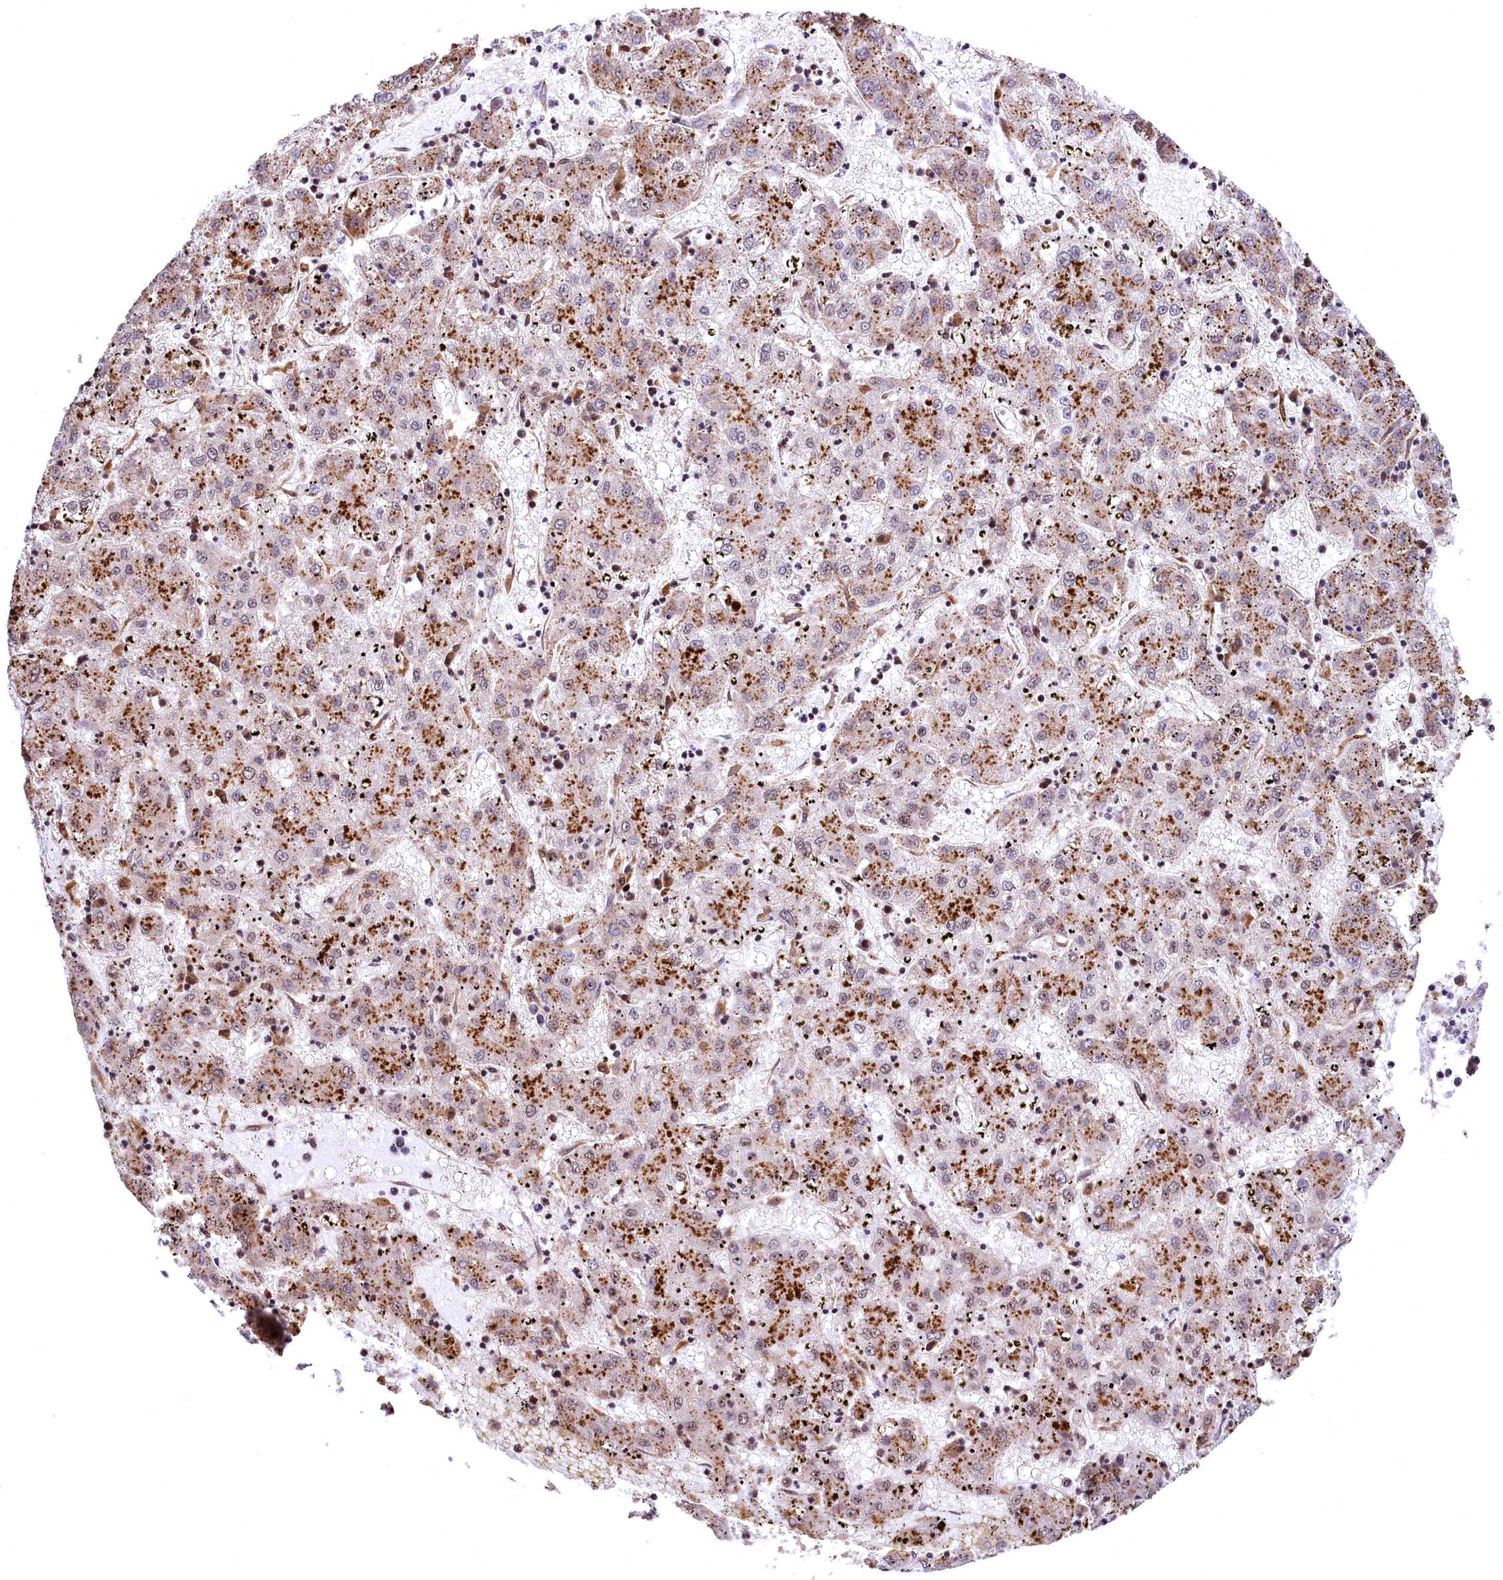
{"staining": {"intensity": "moderate", "quantity": ">75%", "location": "cytoplasmic/membranous"}, "tissue": "liver cancer", "cell_type": "Tumor cells", "image_type": "cancer", "snomed": [{"axis": "morphology", "description": "Carcinoma, Hepatocellular, NOS"}, {"axis": "topography", "description": "Liver"}], "caption": "Protein staining demonstrates moderate cytoplasmic/membranous expression in about >75% of tumor cells in liver cancer.", "gene": "PDS5B", "patient": {"sex": "male", "age": 72}}